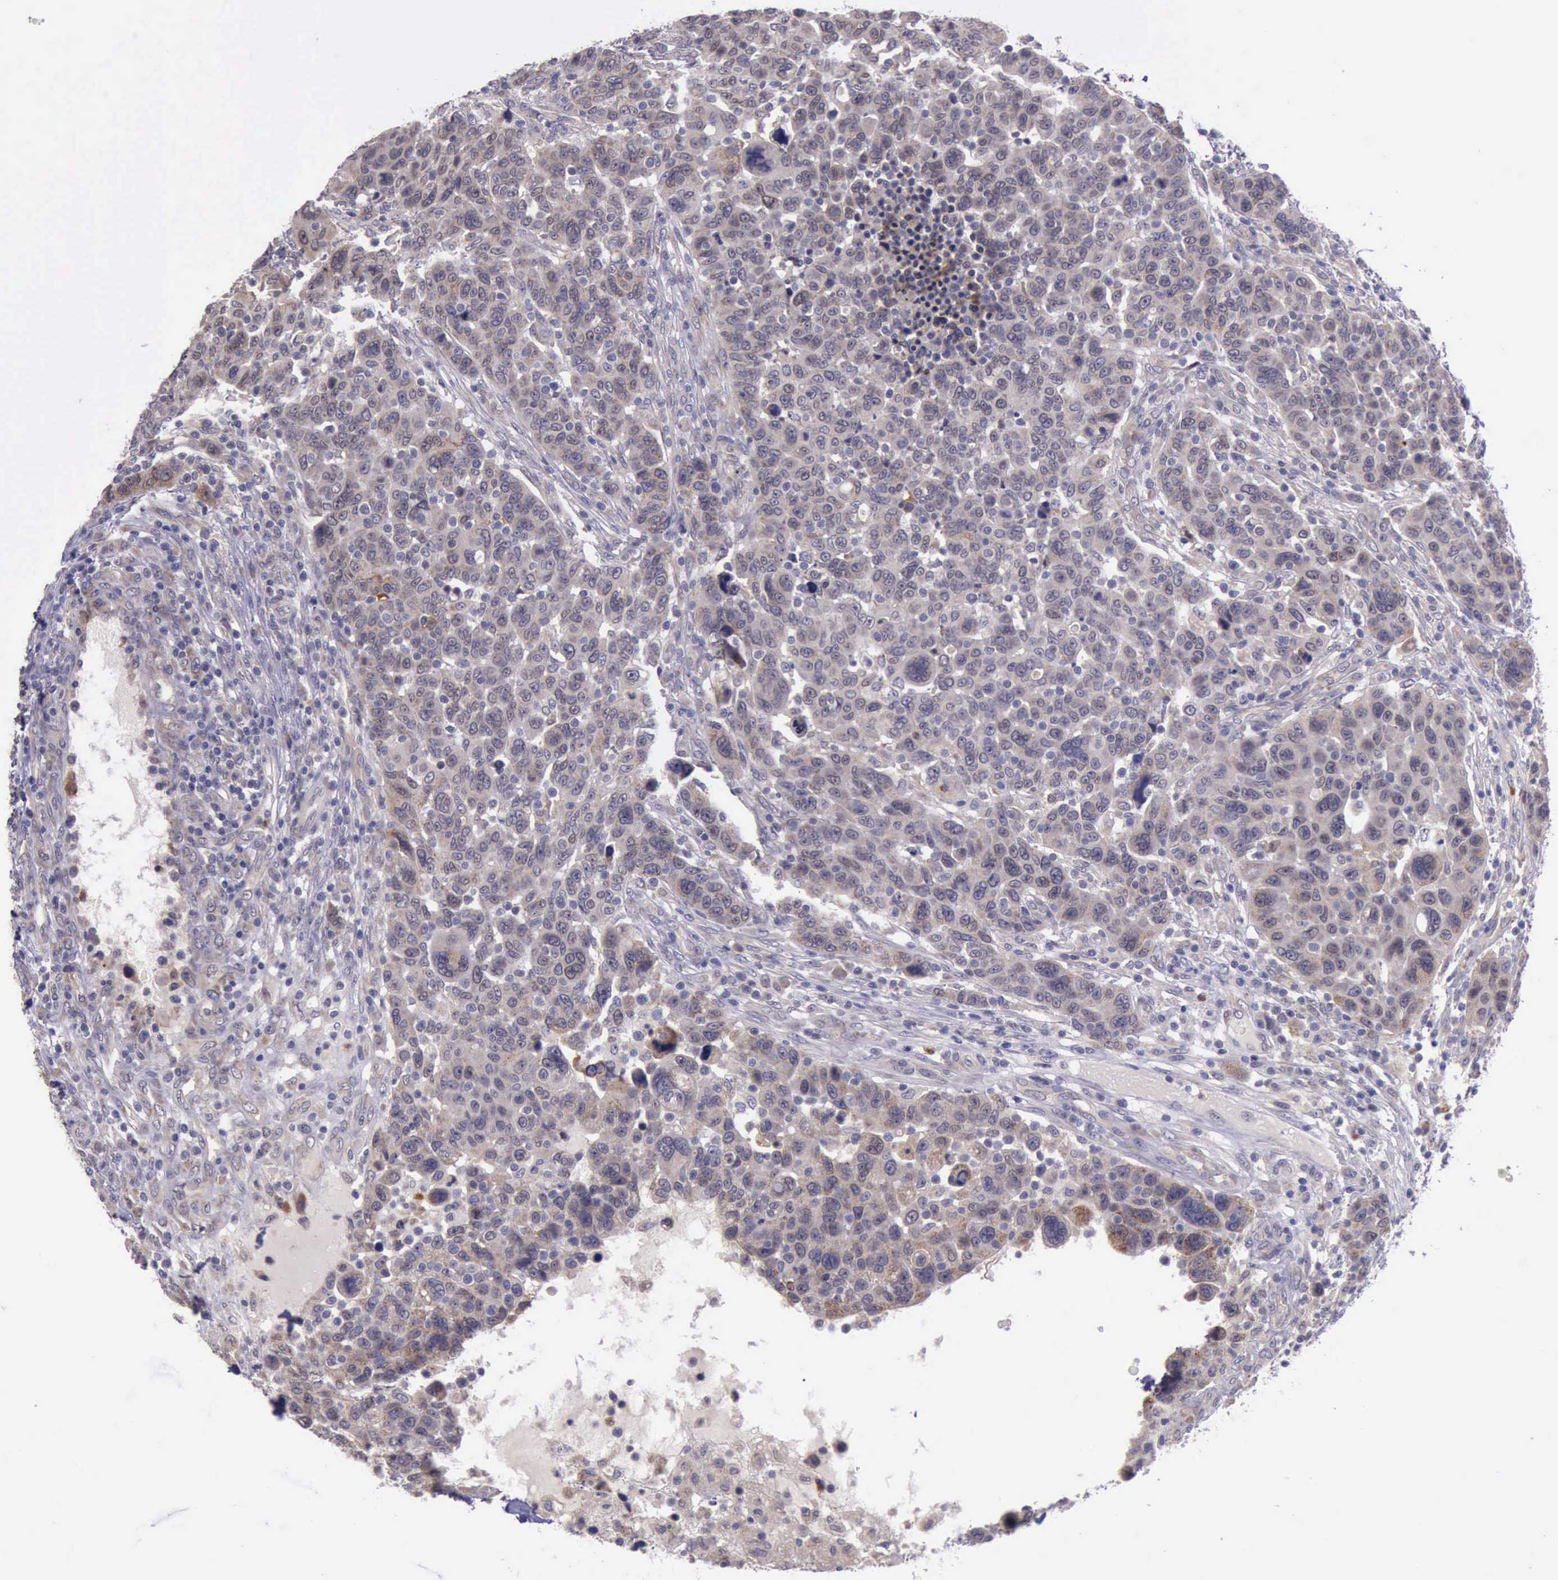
{"staining": {"intensity": "weak", "quantity": ">75%", "location": "cytoplasmic/membranous"}, "tissue": "breast cancer", "cell_type": "Tumor cells", "image_type": "cancer", "snomed": [{"axis": "morphology", "description": "Duct carcinoma"}, {"axis": "topography", "description": "Breast"}], "caption": "Immunohistochemical staining of human breast cancer (intraductal carcinoma) demonstrates low levels of weak cytoplasmic/membranous protein positivity in approximately >75% of tumor cells.", "gene": "PLEK2", "patient": {"sex": "female", "age": 37}}